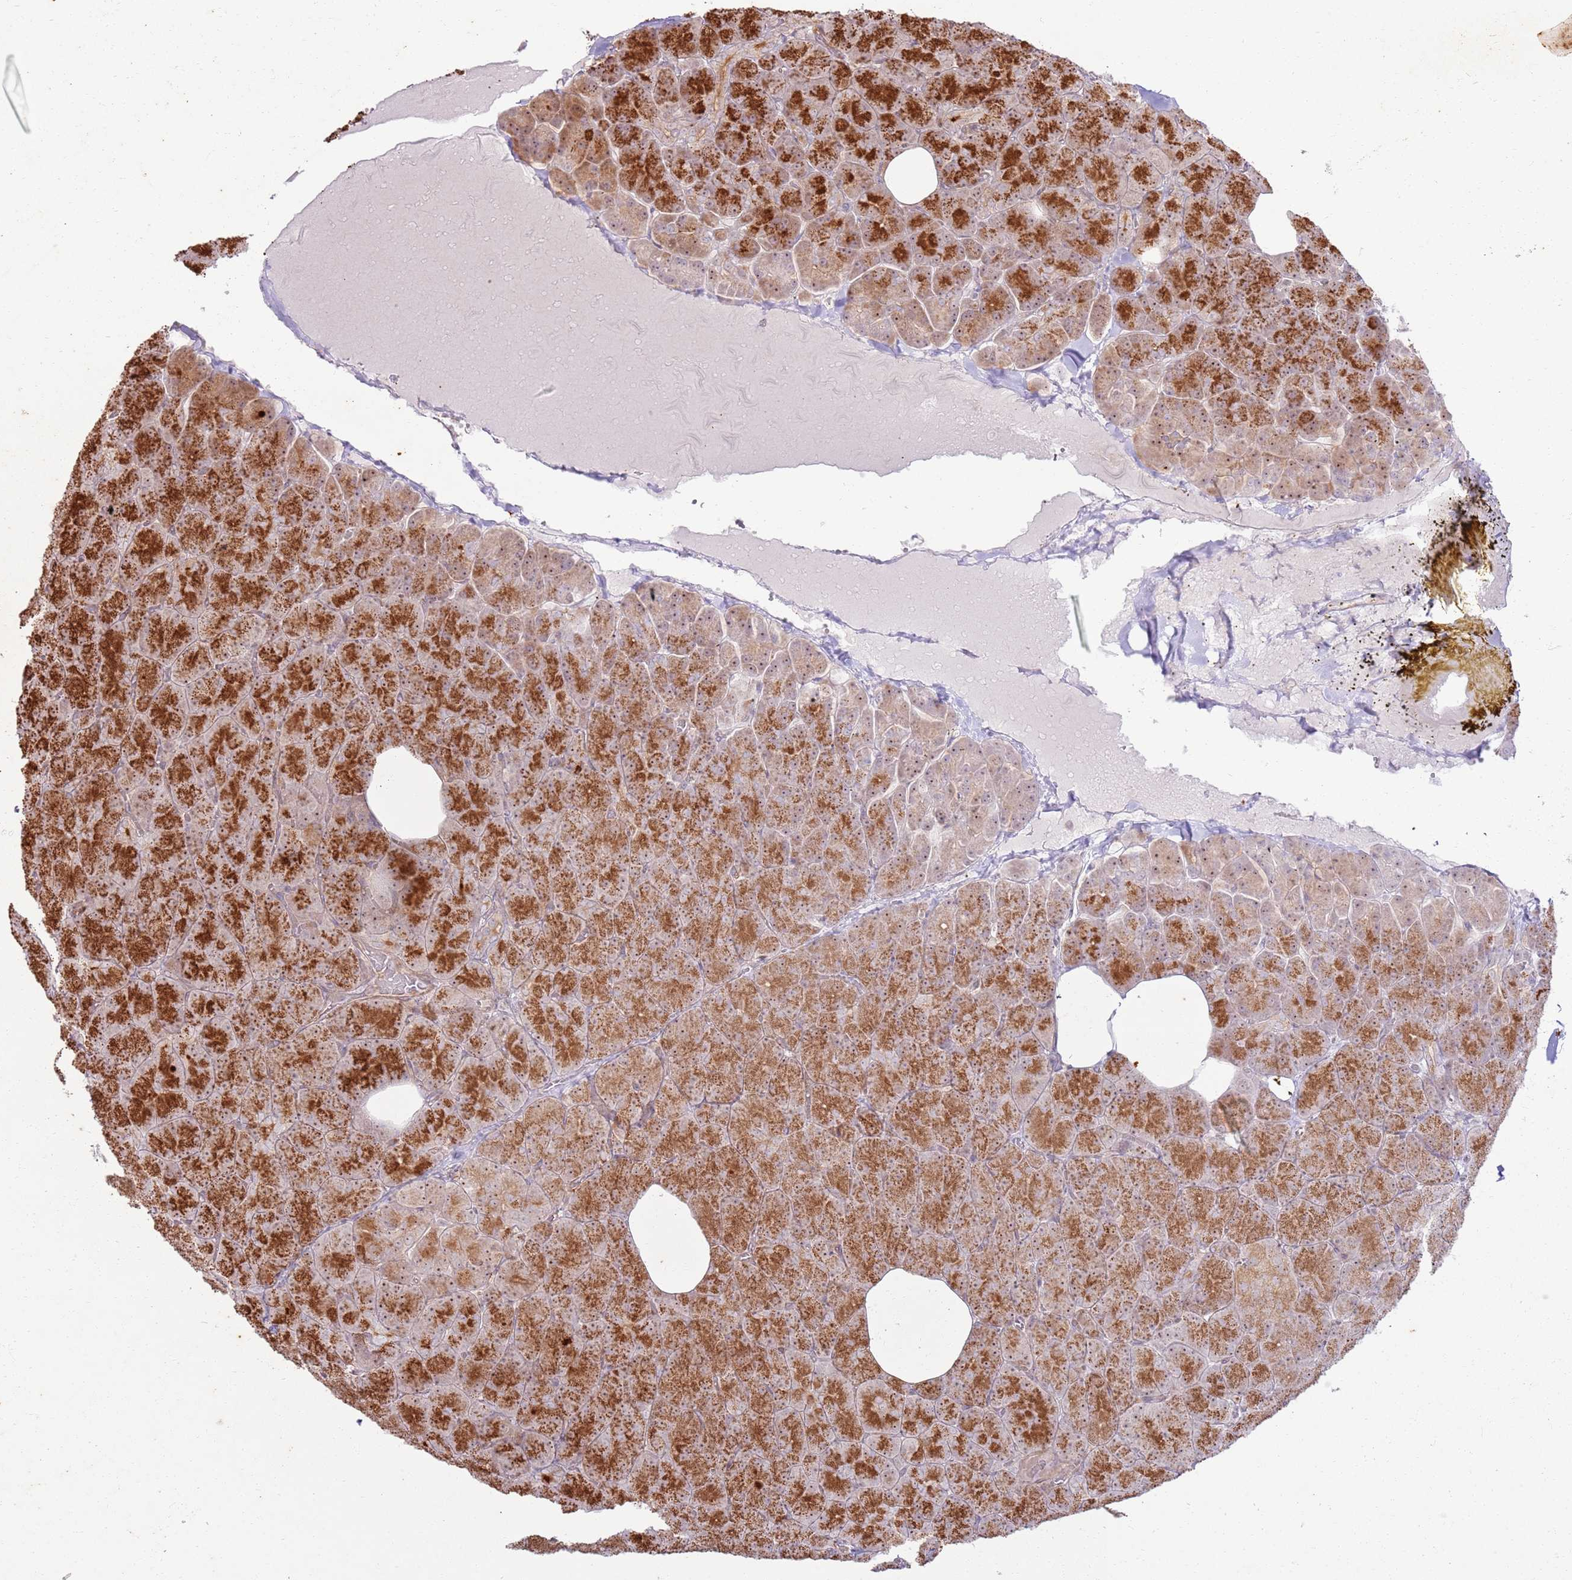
{"staining": {"intensity": "strong", "quantity": ">75%", "location": "cytoplasmic/membranous,nuclear"}, "tissue": "pancreas", "cell_type": "Exocrine glandular cells", "image_type": "normal", "snomed": [{"axis": "morphology", "description": "Normal tissue, NOS"}, {"axis": "morphology", "description": "Carcinoid, malignant, NOS"}, {"axis": "topography", "description": "Pancreas"}], "caption": "Strong cytoplasmic/membranous,nuclear expression is identified in about >75% of exocrine glandular cells in unremarkable pancreas. Using DAB (3,3'-diaminobenzidine) (brown) and hematoxylin (blue) stains, captured at high magnification using brightfield microscopy.", "gene": "CNPY1", "patient": {"sex": "female", "age": 35}}